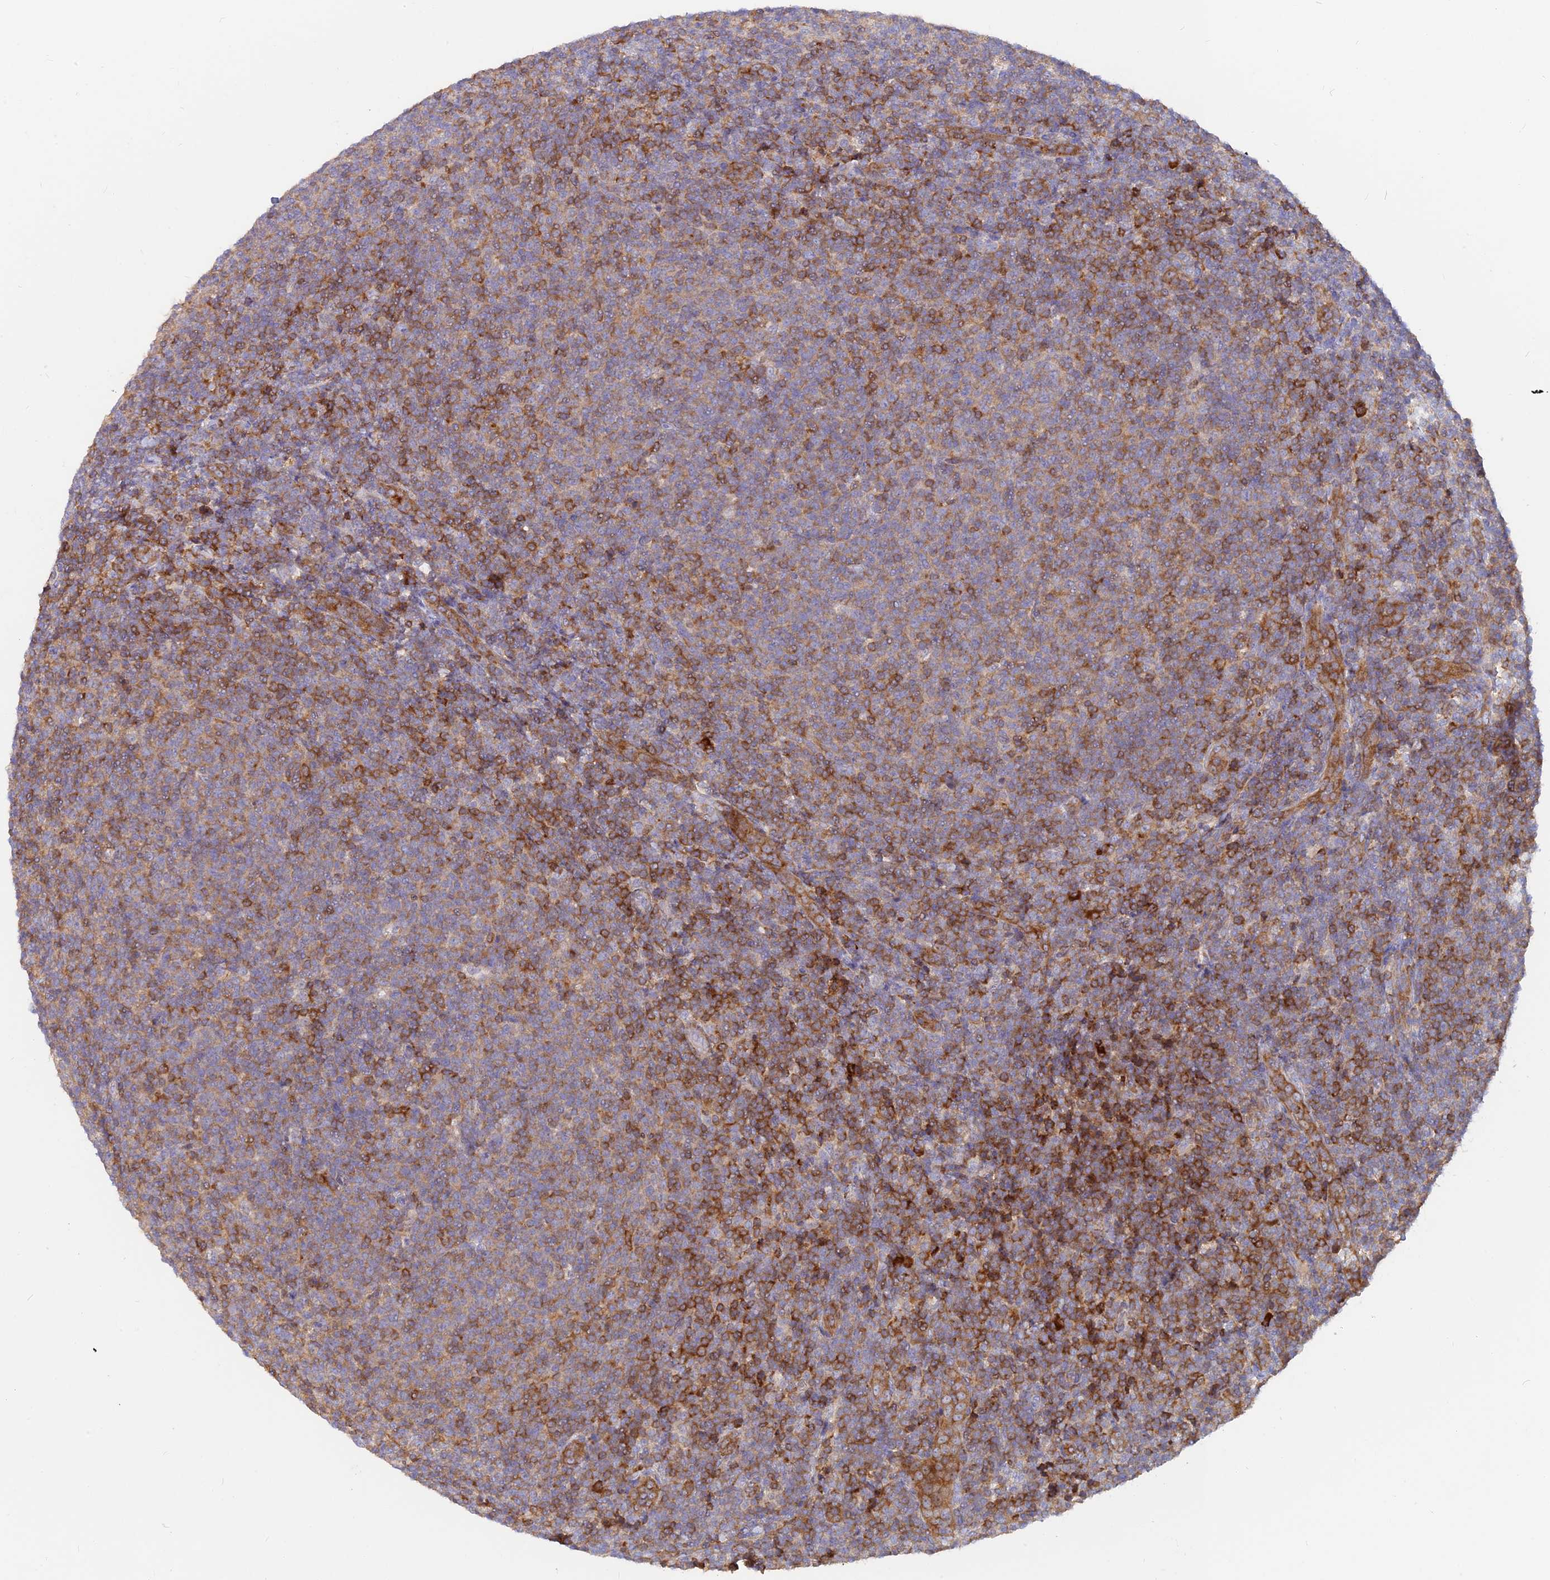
{"staining": {"intensity": "moderate", "quantity": "25%-75%", "location": "cytoplasmic/membranous"}, "tissue": "lymphoma", "cell_type": "Tumor cells", "image_type": "cancer", "snomed": [{"axis": "morphology", "description": "Malignant lymphoma, non-Hodgkin's type, Low grade"}, {"axis": "topography", "description": "Lymph node"}], "caption": "A medium amount of moderate cytoplasmic/membranous expression is seen in about 25%-75% of tumor cells in low-grade malignant lymphoma, non-Hodgkin's type tissue.", "gene": "DENND2D", "patient": {"sex": "male", "age": 66}}